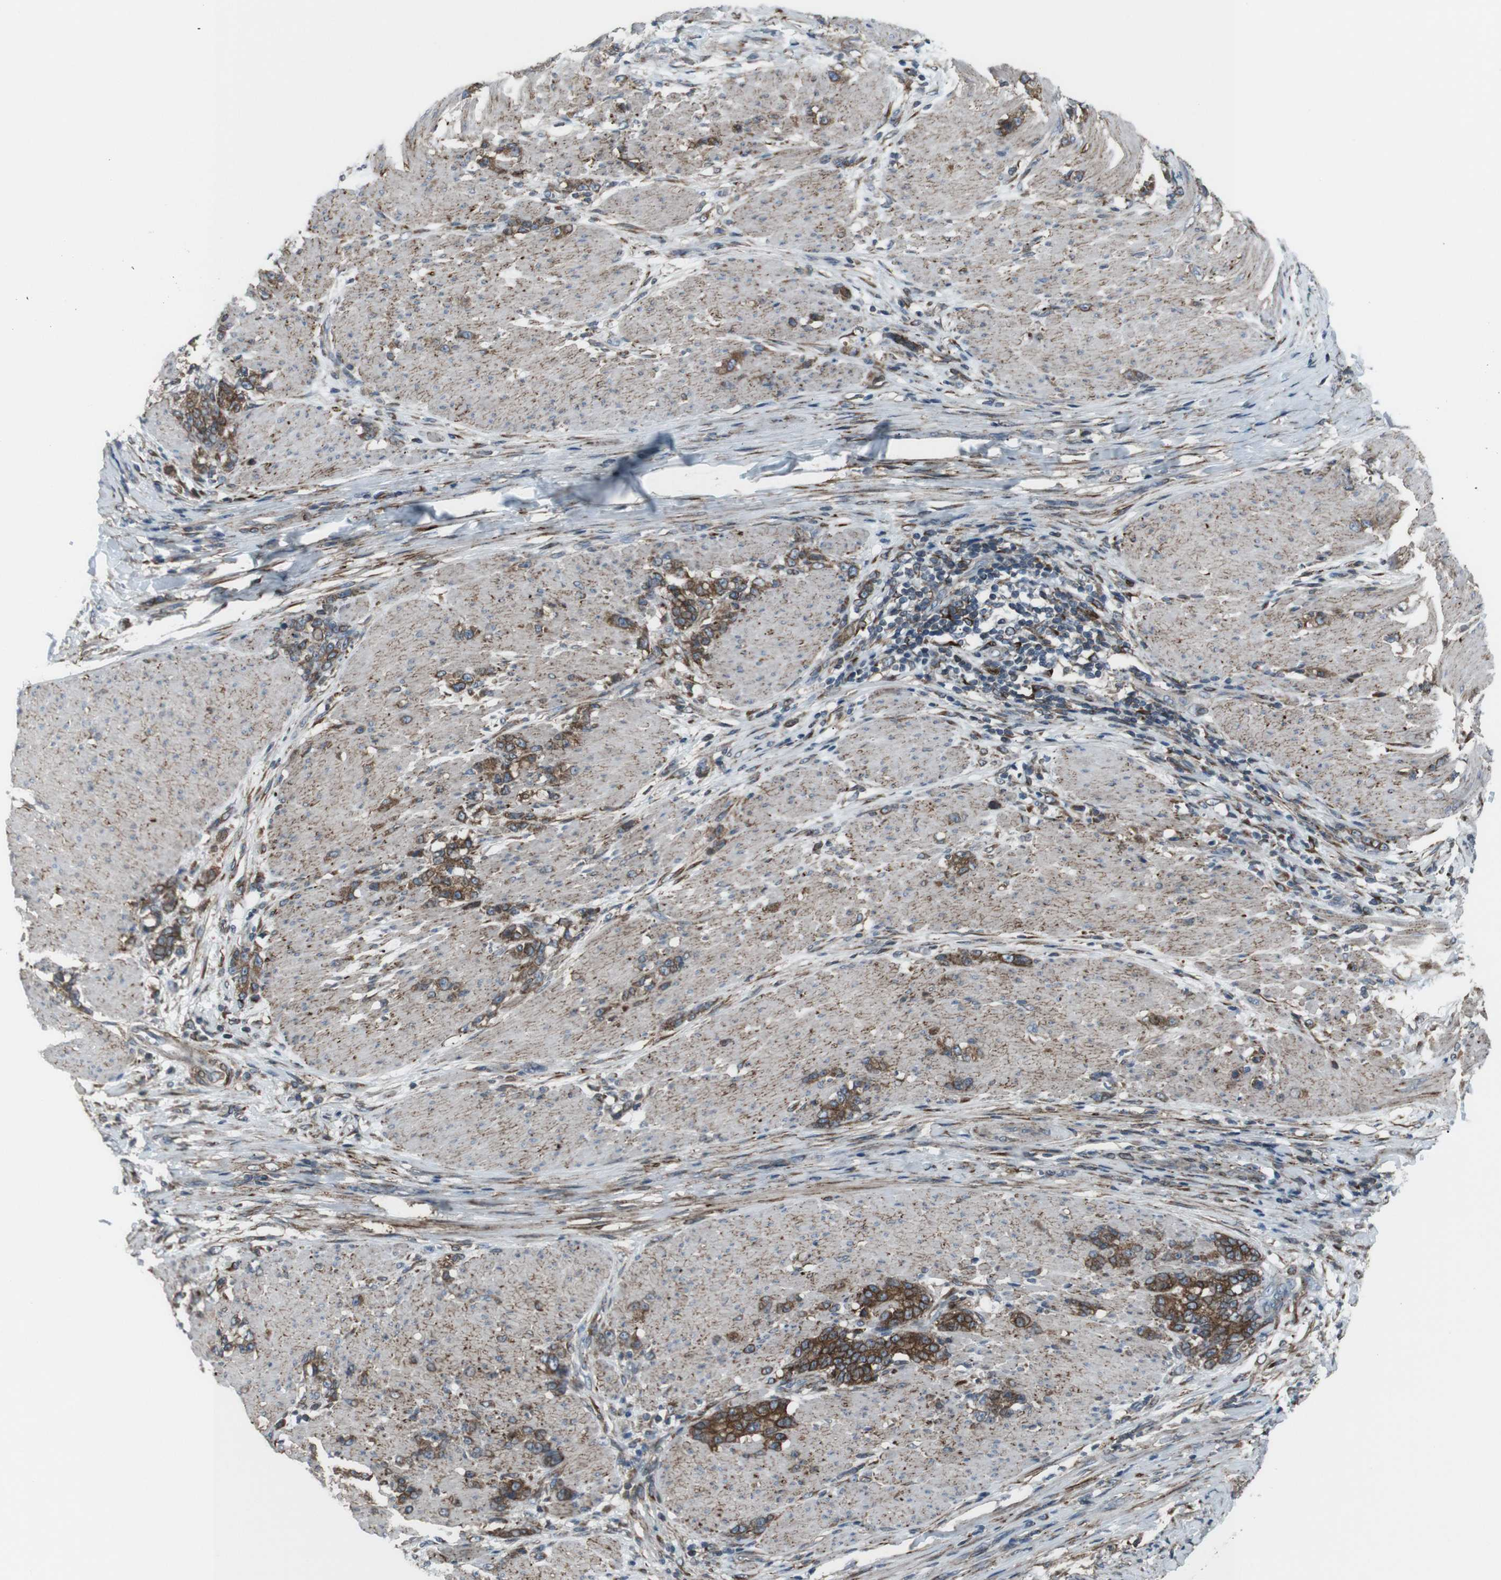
{"staining": {"intensity": "moderate", "quantity": ">75%", "location": "cytoplasmic/membranous"}, "tissue": "stomach cancer", "cell_type": "Tumor cells", "image_type": "cancer", "snomed": [{"axis": "morphology", "description": "Adenocarcinoma, NOS"}, {"axis": "topography", "description": "Stomach, lower"}], "caption": "Tumor cells exhibit moderate cytoplasmic/membranous positivity in approximately >75% of cells in adenocarcinoma (stomach).", "gene": "LNPK", "patient": {"sex": "male", "age": 88}}